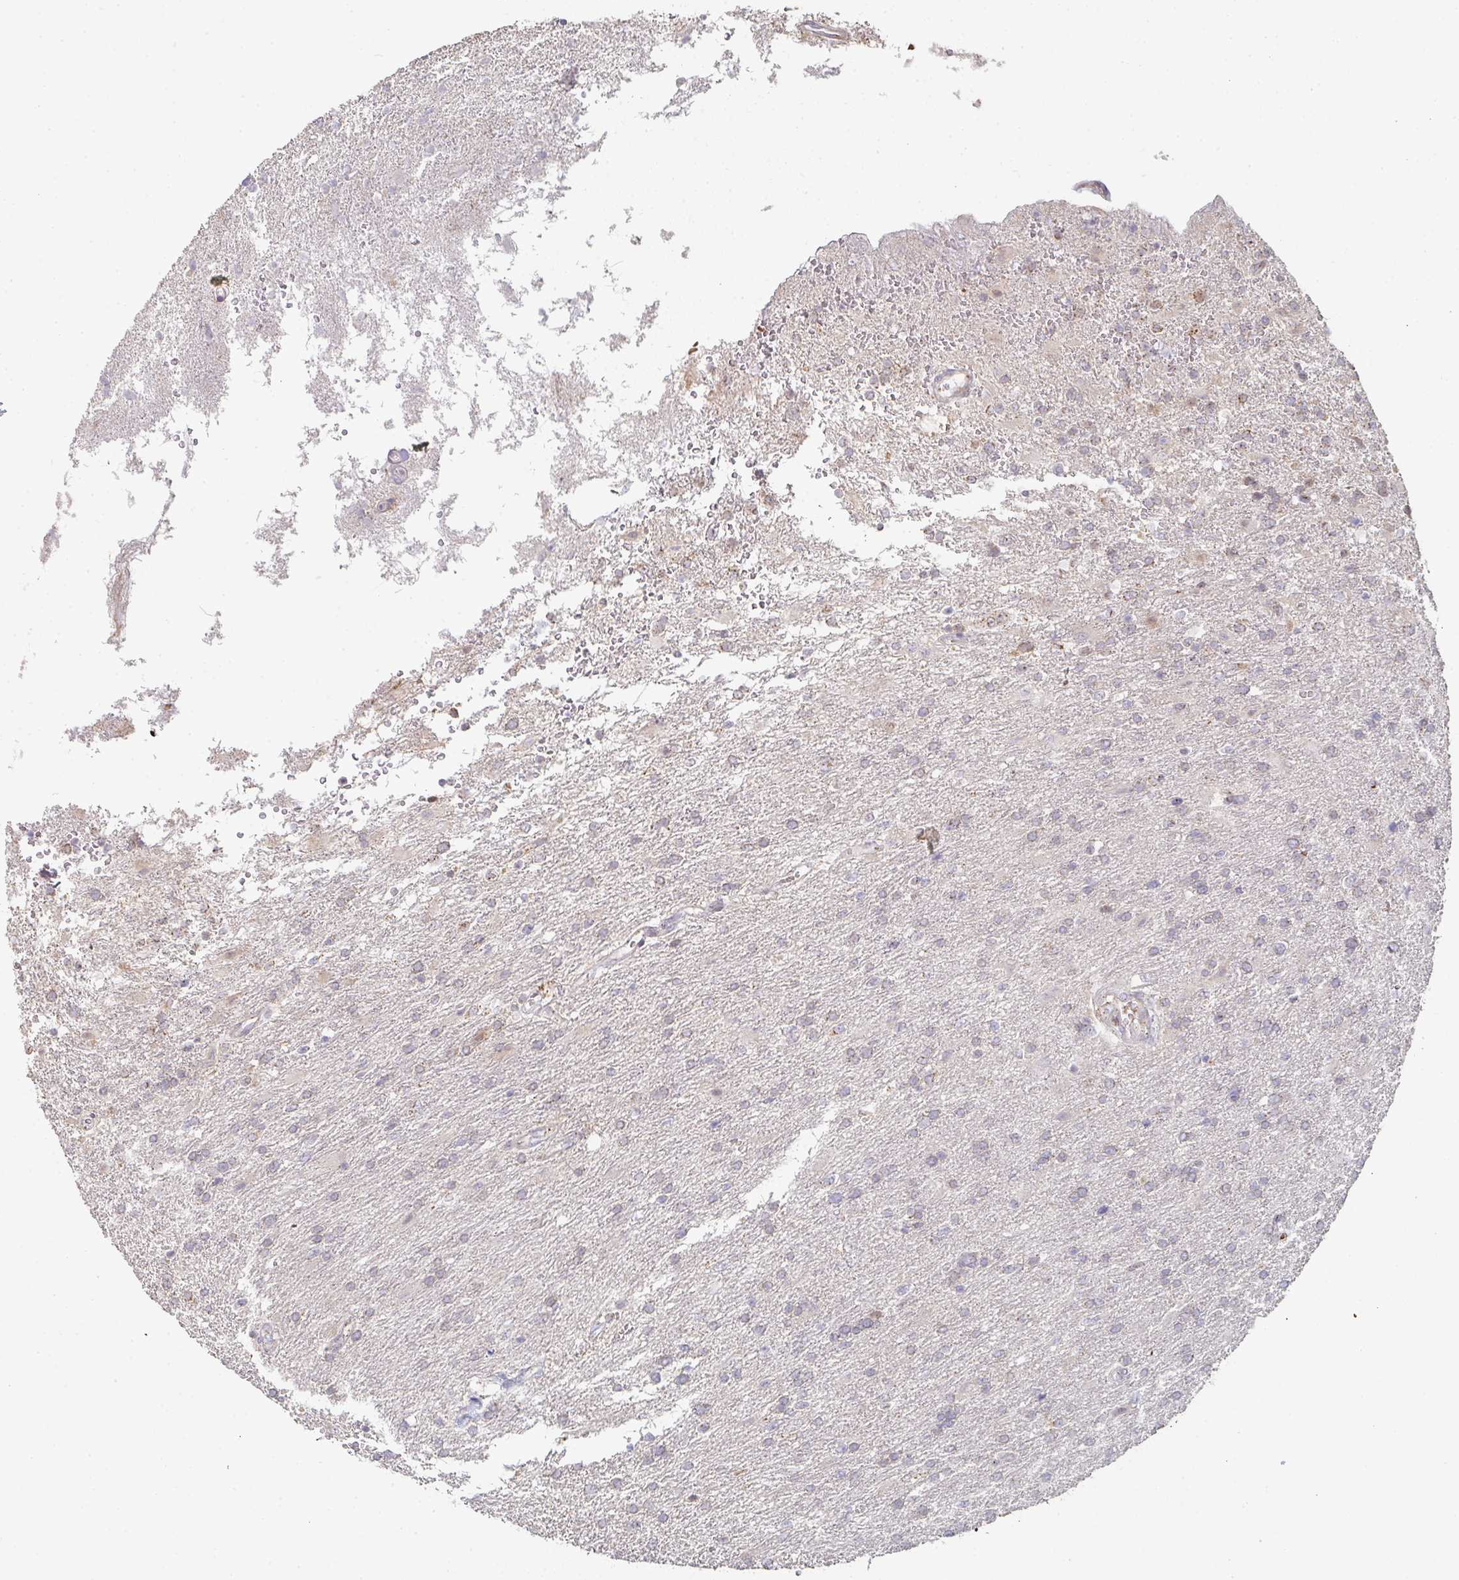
{"staining": {"intensity": "weak", "quantity": "<25%", "location": "cytoplasmic/membranous"}, "tissue": "glioma", "cell_type": "Tumor cells", "image_type": "cancer", "snomed": [{"axis": "morphology", "description": "Glioma, malignant, High grade"}, {"axis": "topography", "description": "Brain"}], "caption": "Glioma was stained to show a protein in brown. There is no significant positivity in tumor cells.", "gene": "ZNF526", "patient": {"sex": "male", "age": 56}}